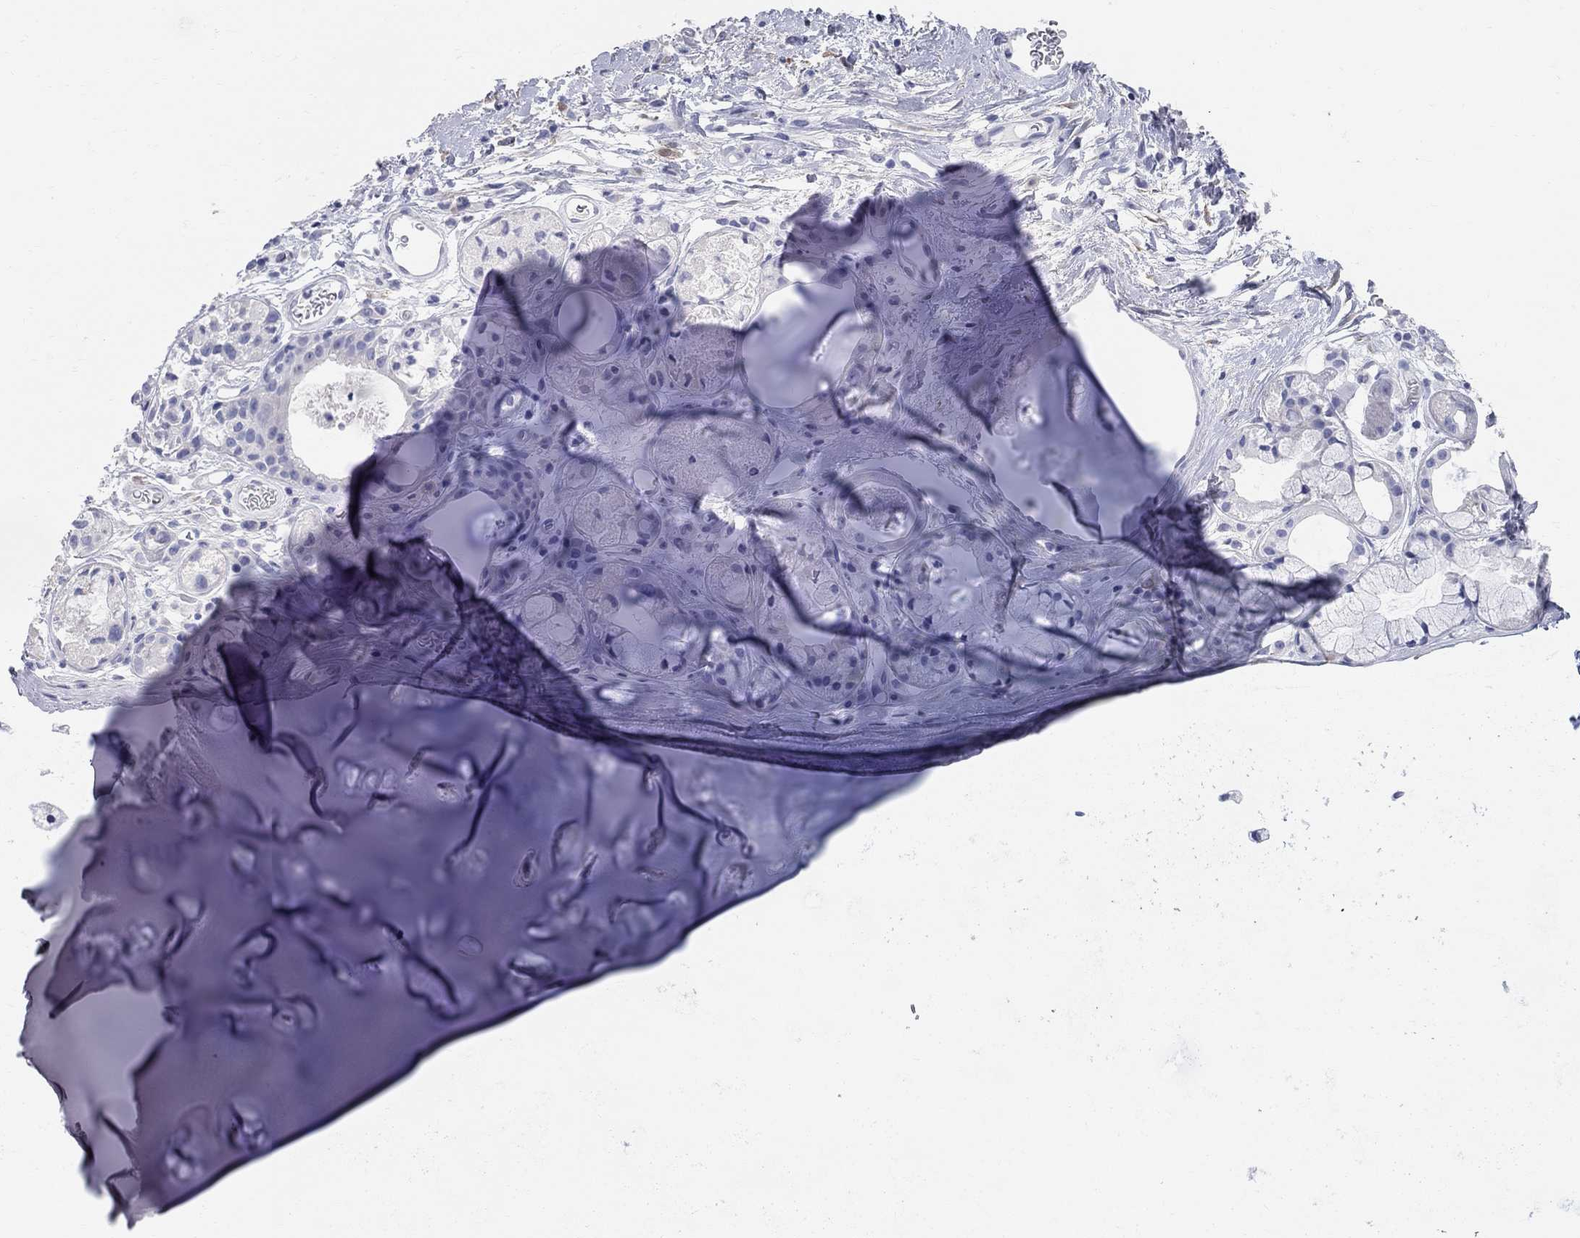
{"staining": {"intensity": "negative", "quantity": "none", "location": "none"}, "tissue": "soft tissue", "cell_type": "Chondrocytes", "image_type": "normal", "snomed": [{"axis": "morphology", "description": "Normal tissue, NOS"}, {"axis": "topography", "description": "Cartilage tissue"}], "caption": "Immunohistochemical staining of unremarkable soft tissue displays no significant staining in chondrocytes.", "gene": "AOX1", "patient": {"sex": "male", "age": 81}}